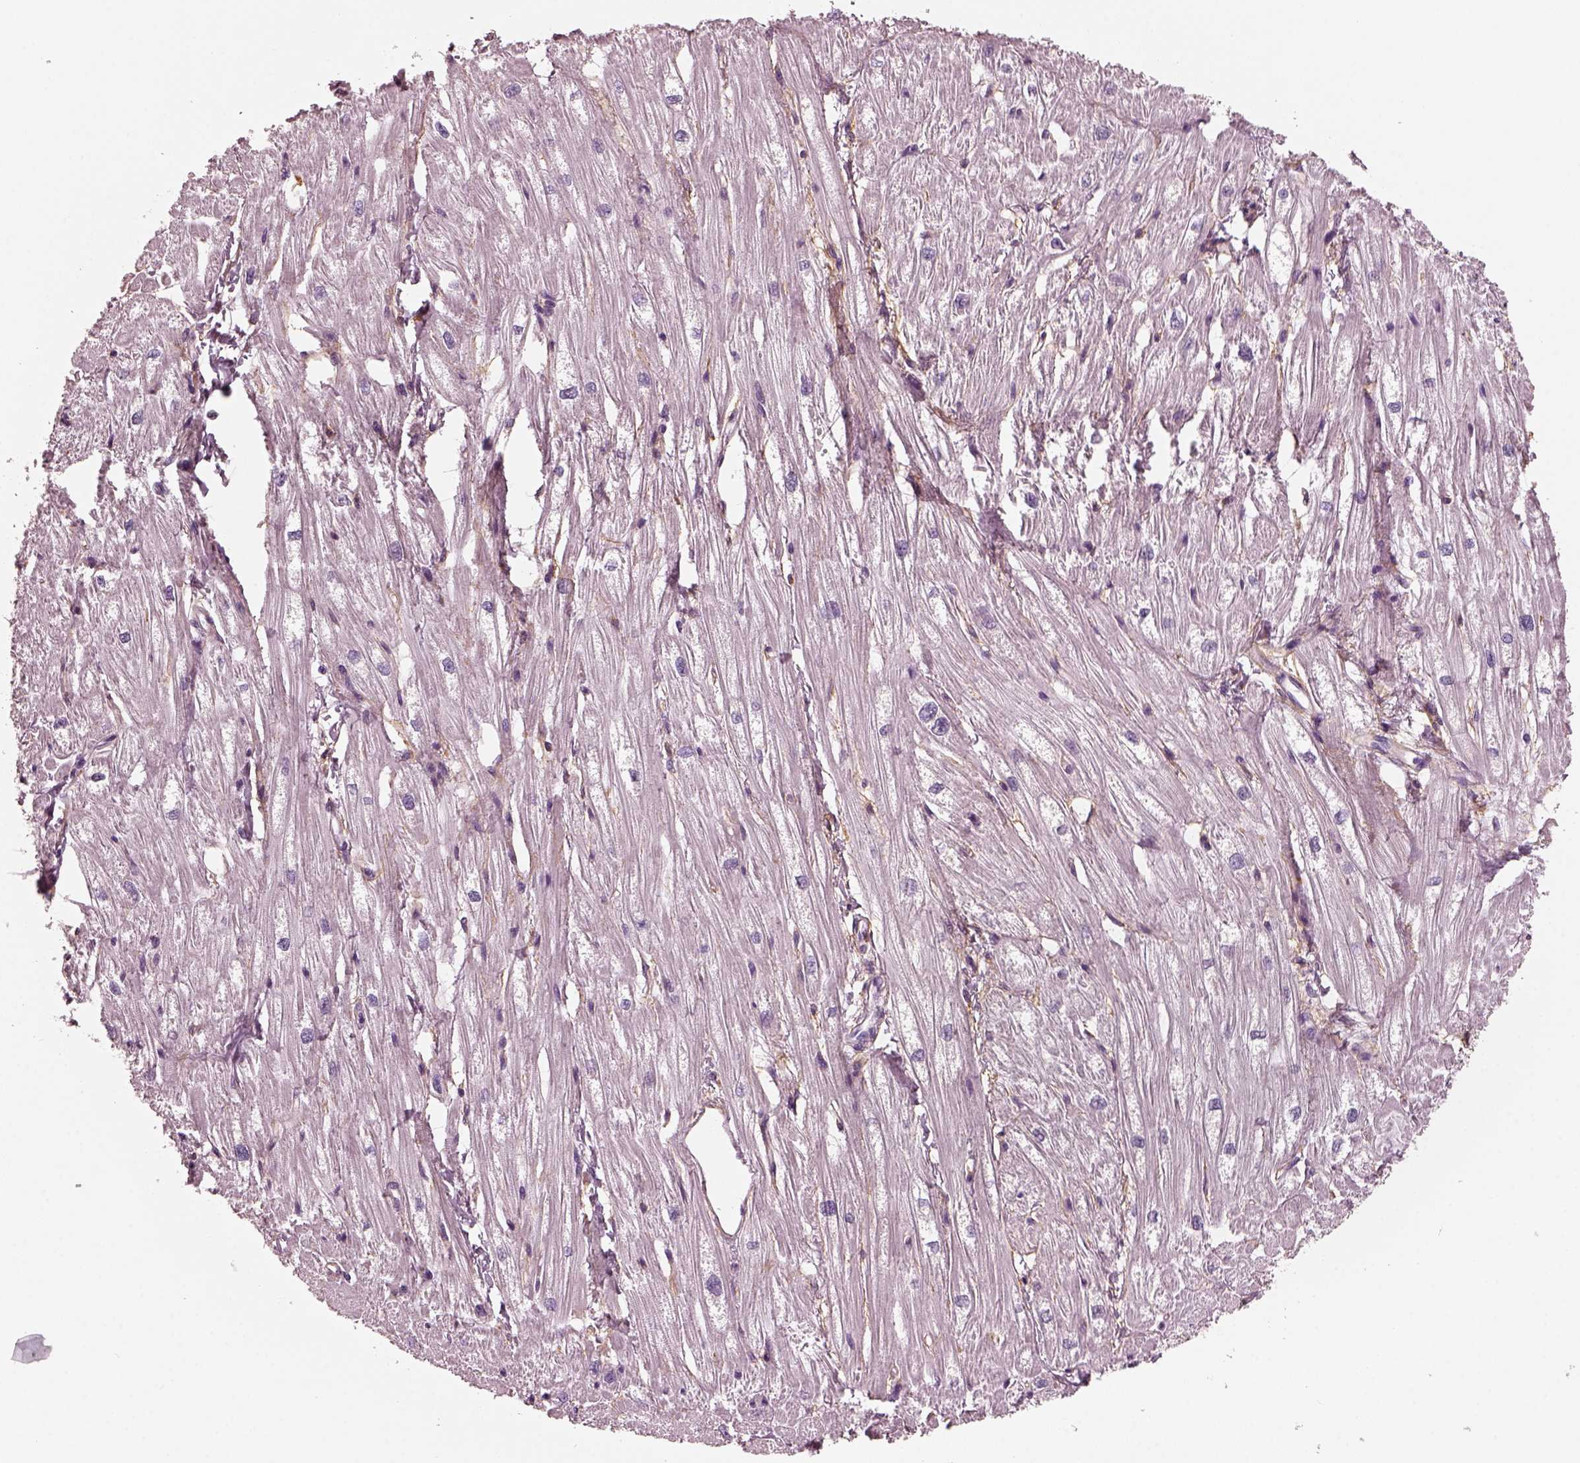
{"staining": {"intensity": "negative", "quantity": "none", "location": "none"}, "tissue": "heart muscle", "cell_type": "Cardiomyocytes", "image_type": "normal", "snomed": [{"axis": "morphology", "description": "Normal tissue, NOS"}, {"axis": "topography", "description": "Heart"}], "caption": "This is a histopathology image of IHC staining of normal heart muscle, which shows no positivity in cardiomyocytes. (Stains: DAB (3,3'-diaminobenzidine) IHC with hematoxylin counter stain, Microscopy: brightfield microscopy at high magnification).", "gene": "TRIM69", "patient": {"sex": "male", "age": 61}}